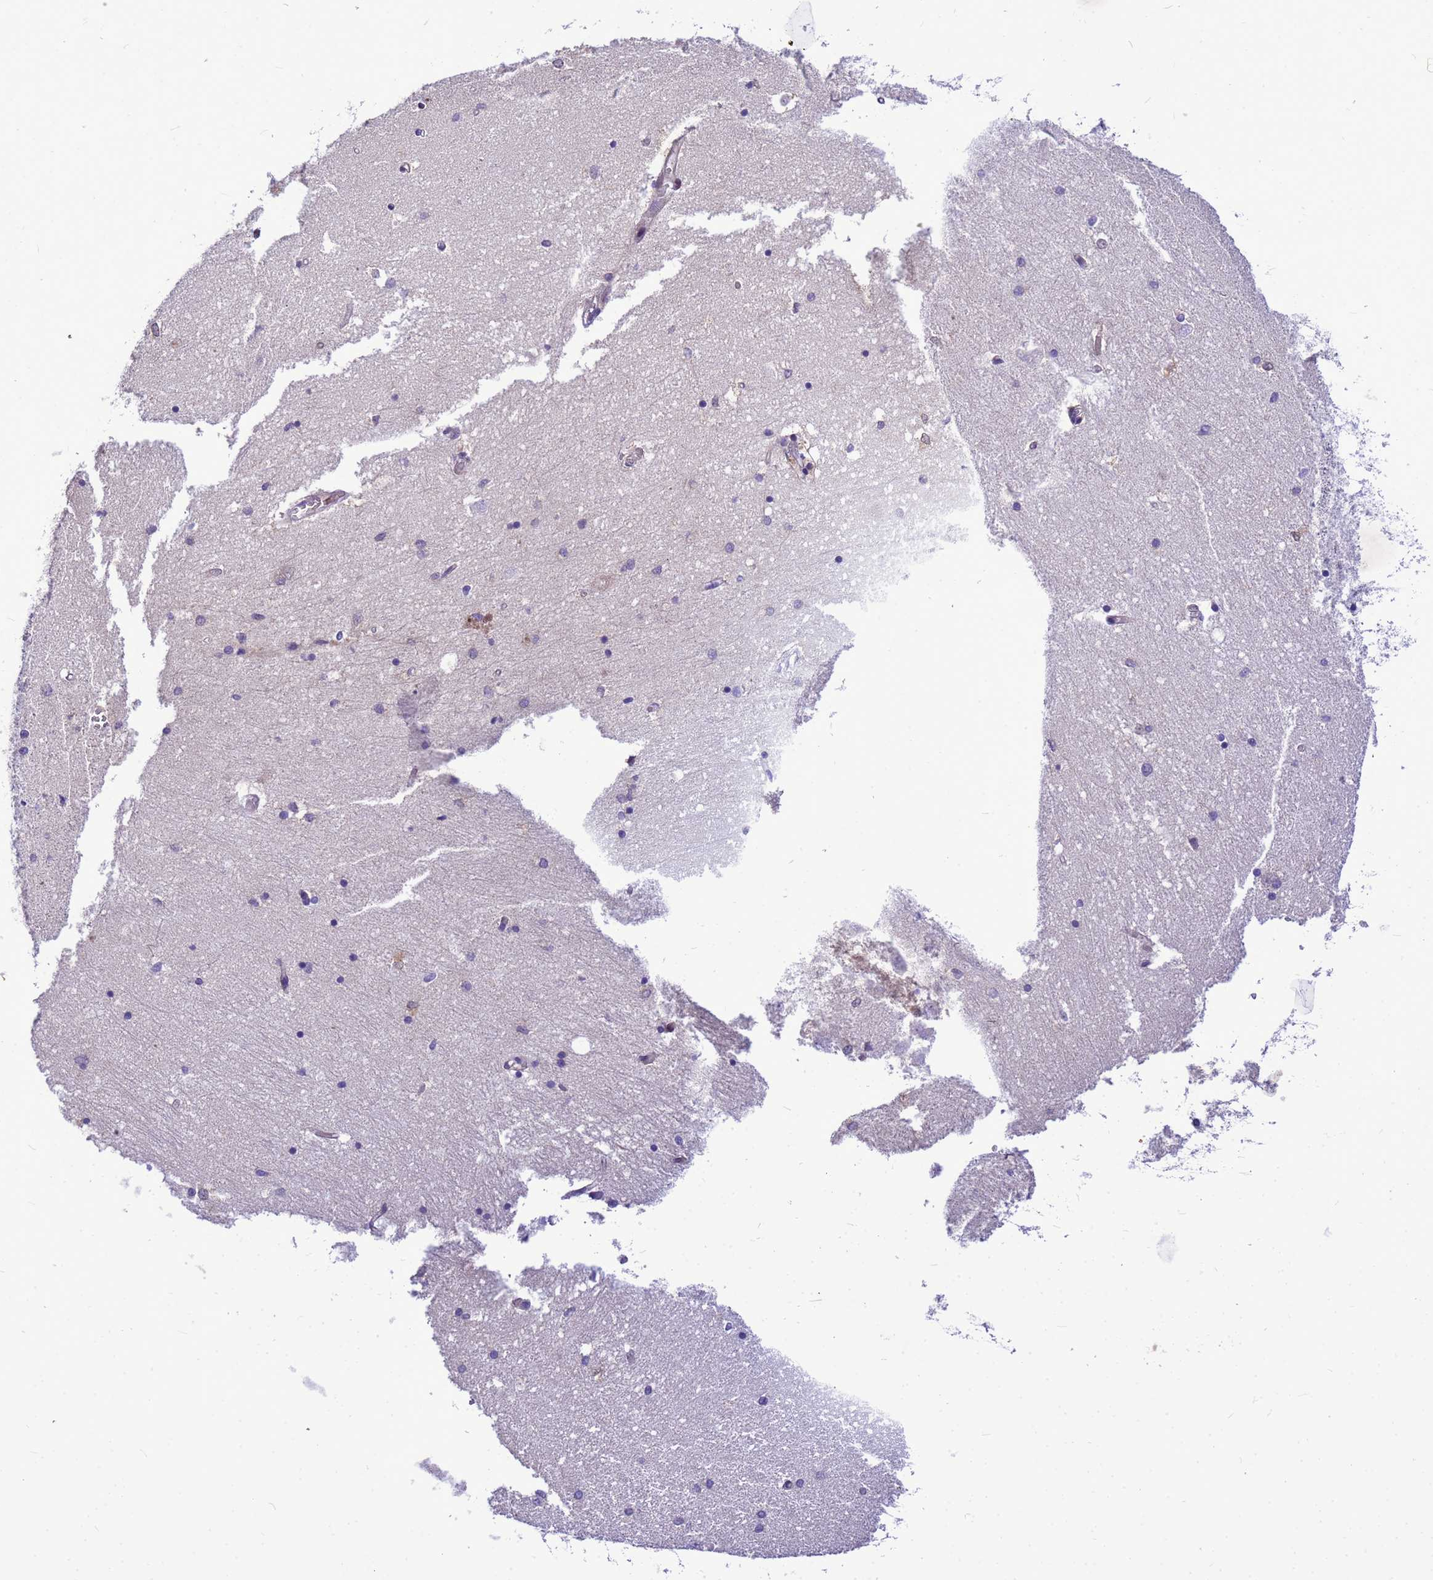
{"staining": {"intensity": "negative", "quantity": "none", "location": "none"}, "tissue": "hippocampus", "cell_type": "Glial cells", "image_type": "normal", "snomed": [{"axis": "morphology", "description": "Normal tissue, NOS"}, {"axis": "topography", "description": "Hippocampus"}], "caption": "The micrograph displays no staining of glial cells in unremarkable hippocampus.", "gene": "ADAMTS7", "patient": {"sex": "male", "age": 45}}